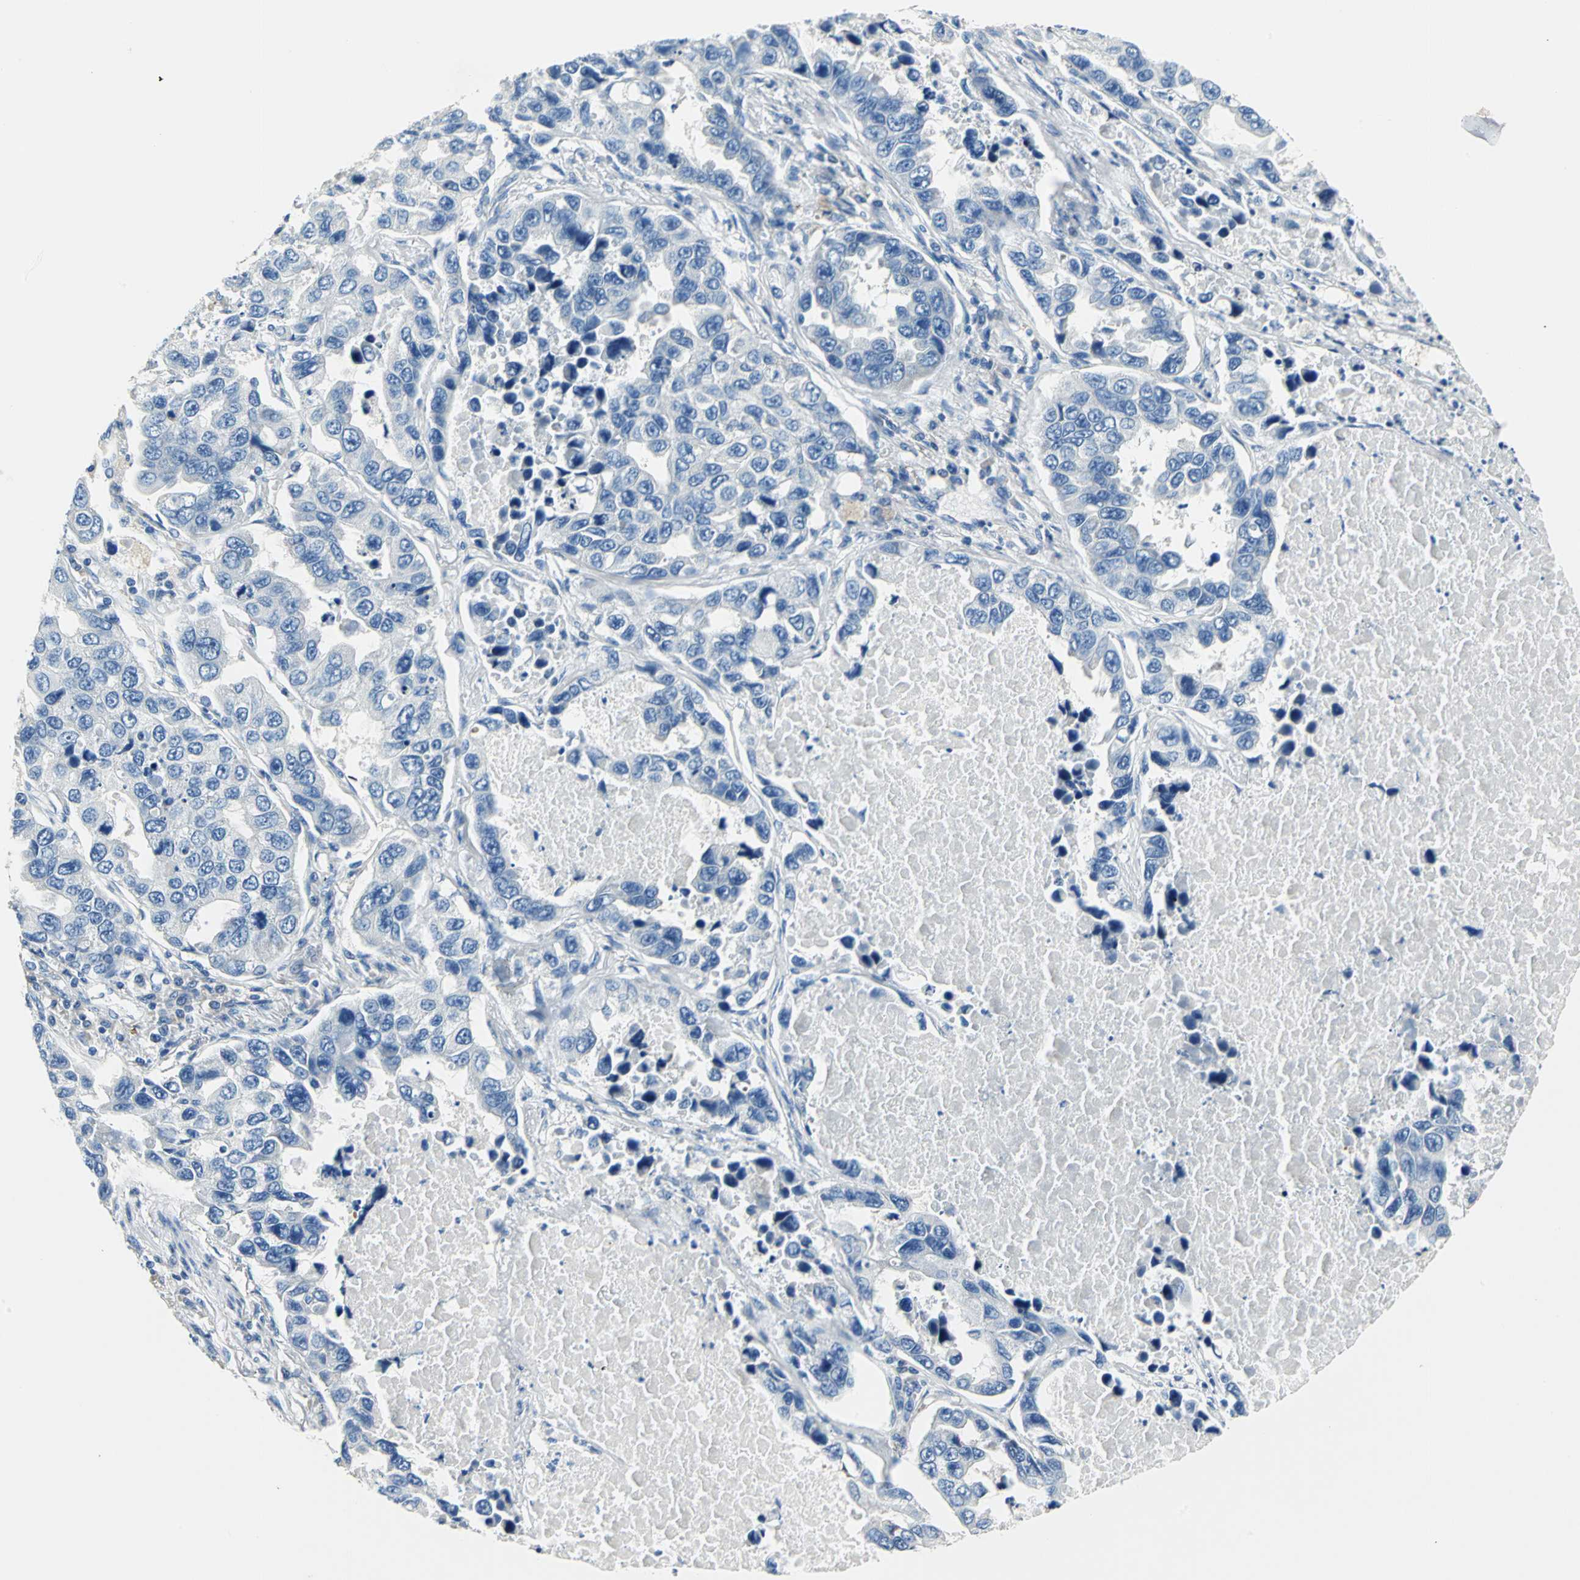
{"staining": {"intensity": "negative", "quantity": "none", "location": "none"}, "tissue": "lung cancer", "cell_type": "Tumor cells", "image_type": "cancer", "snomed": [{"axis": "morphology", "description": "Adenocarcinoma, NOS"}, {"axis": "topography", "description": "Lung"}], "caption": "The photomicrograph displays no staining of tumor cells in lung cancer (adenocarcinoma).", "gene": "TRIM25", "patient": {"sex": "male", "age": 64}}